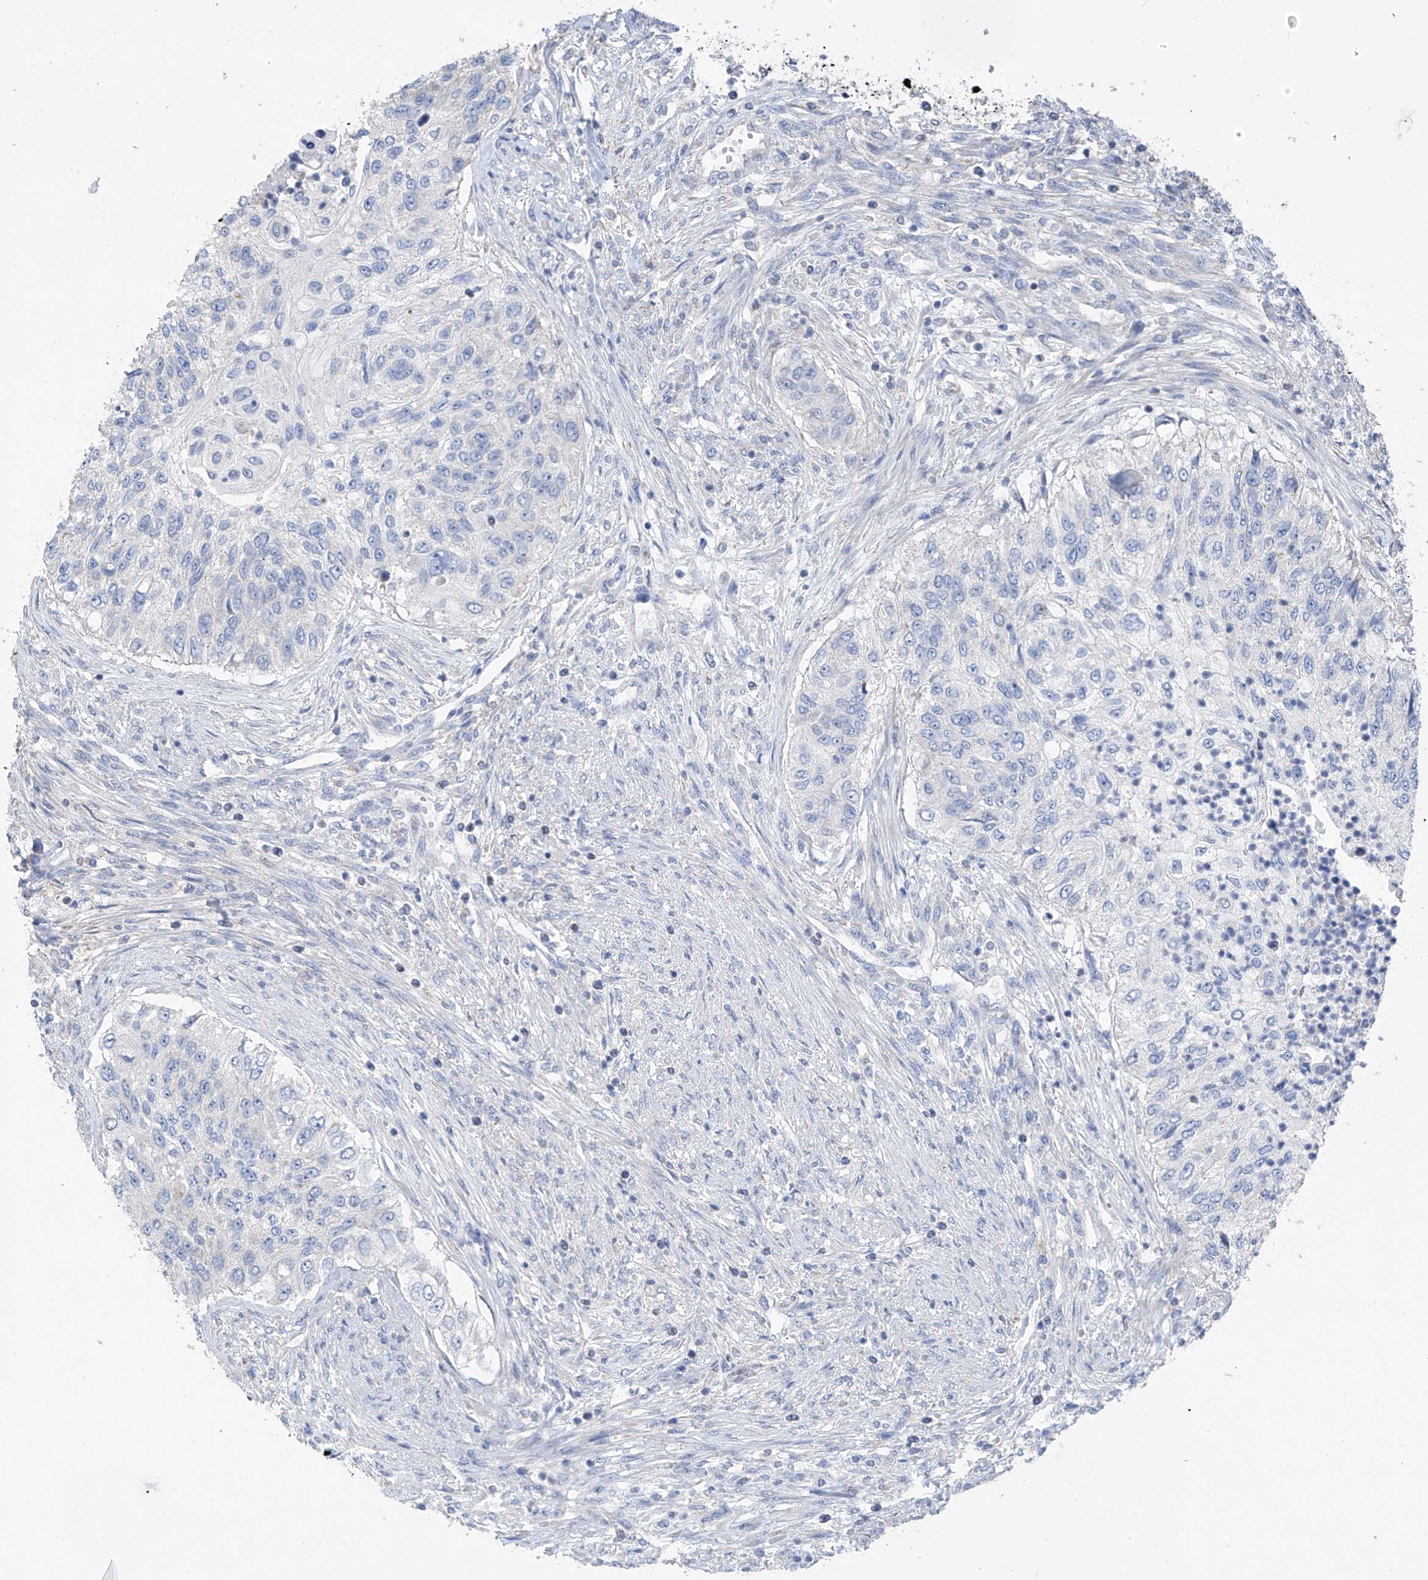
{"staining": {"intensity": "negative", "quantity": "none", "location": "none"}, "tissue": "urothelial cancer", "cell_type": "Tumor cells", "image_type": "cancer", "snomed": [{"axis": "morphology", "description": "Urothelial carcinoma, High grade"}, {"axis": "topography", "description": "Urinary bladder"}], "caption": "The IHC histopathology image has no significant positivity in tumor cells of urothelial carcinoma (high-grade) tissue. (DAB immunohistochemistry with hematoxylin counter stain).", "gene": "SYN3", "patient": {"sex": "female", "age": 60}}